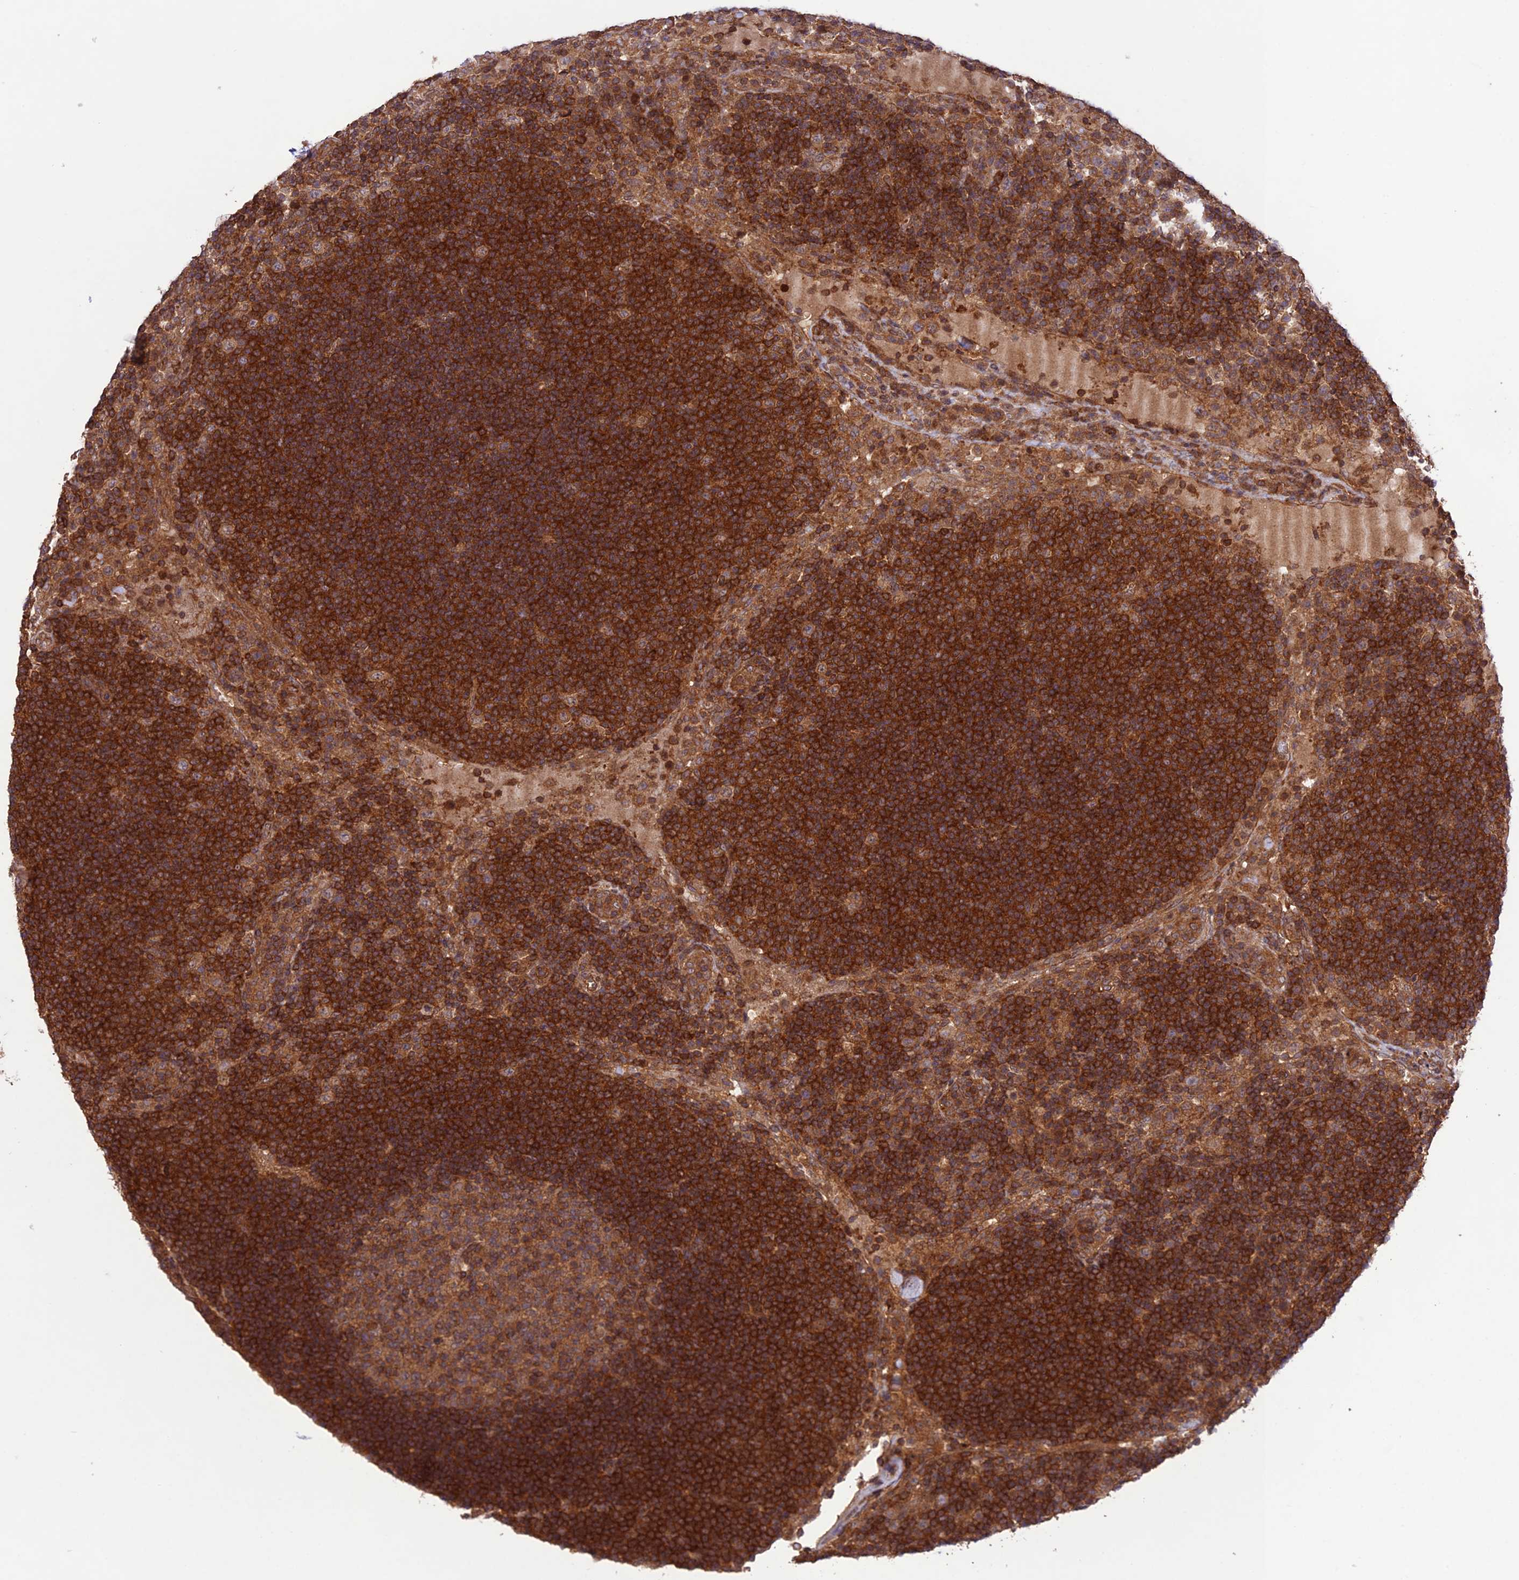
{"staining": {"intensity": "moderate", "quantity": ">75%", "location": "cytoplasmic/membranous"}, "tissue": "lymph node", "cell_type": "Germinal center cells", "image_type": "normal", "snomed": [{"axis": "morphology", "description": "Normal tissue, NOS"}, {"axis": "topography", "description": "Lymph node"}], "caption": "Germinal center cells reveal moderate cytoplasmic/membranous expression in about >75% of cells in normal lymph node. (DAB (3,3'-diaminobenzidine) IHC with brightfield microscopy, high magnification).", "gene": "FCHSD1", "patient": {"sex": "female", "age": 53}}